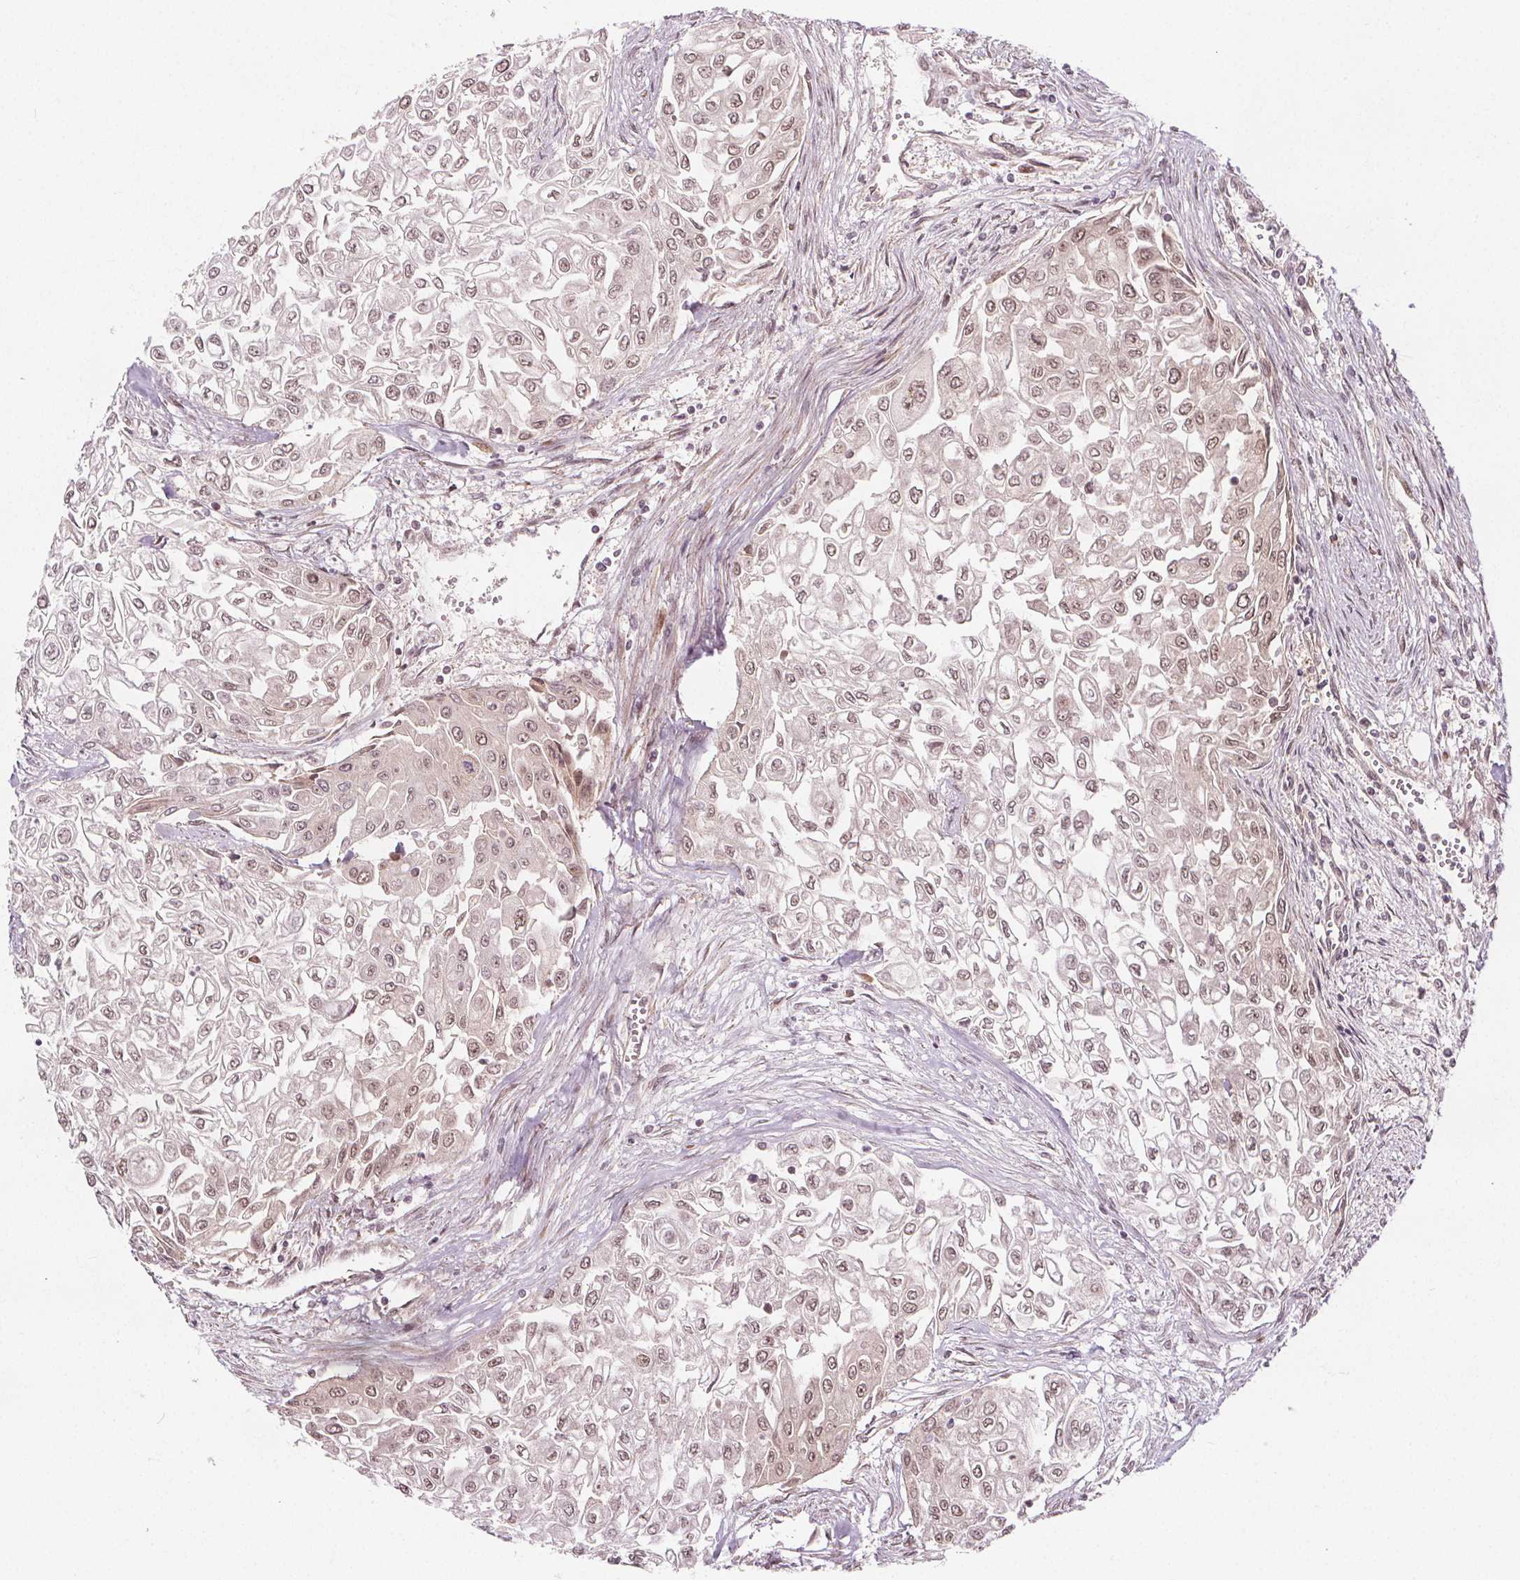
{"staining": {"intensity": "weak", "quantity": ">75%", "location": "nuclear"}, "tissue": "urothelial cancer", "cell_type": "Tumor cells", "image_type": "cancer", "snomed": [{"axis": "morphology", "description": "Urothelial carcinoma, High grade"}, {"axis": "topography", "description": "Urinary bladder"}], "caption": "Human urothelial cancer stained with a brown dye demonstrates weak nuclear positive staining in about >75% of tumor cells.", "gene": "AKT1S1", "patient": {"sex": "male", "age": 62}}